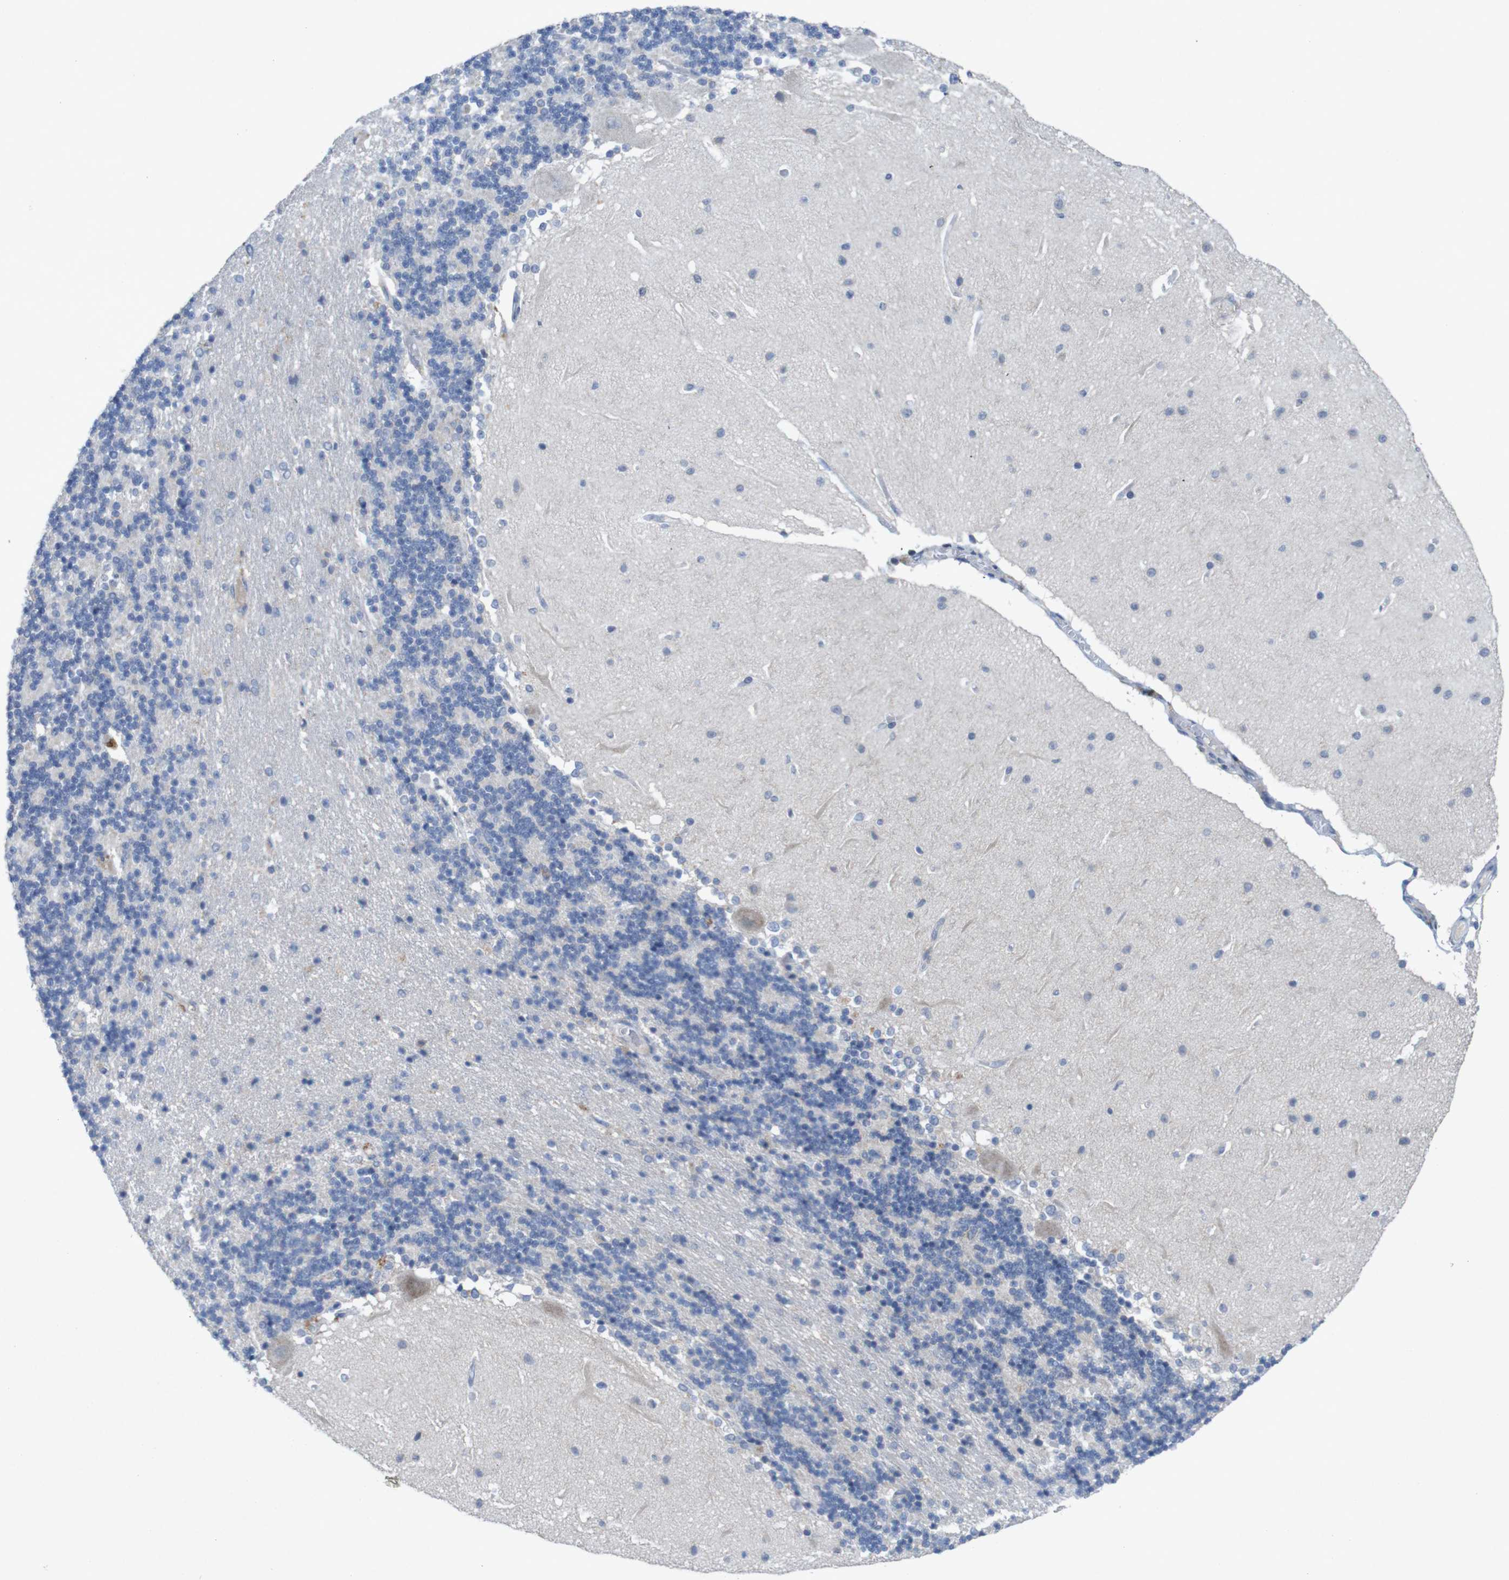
{"staining": {"intensity": "negative", "quantity": "none", "location": "none"}, "tissue": "cerebellum", "cell_type": "Cells in granular layer", "image_type": "normal", "snomed": [{"axis": "morphology", "description": "Normal tissue, NOS"}, {"axis": "topography", "description": "Cerebellum"}], "caption": "Immunohistochemistry micrograph of benign cerebellum stained for a protein (brown), which reveals no staining in cells in granular layer.", "gene": "SLAMF7", "patient": {"sex": "female", "age": 54}}